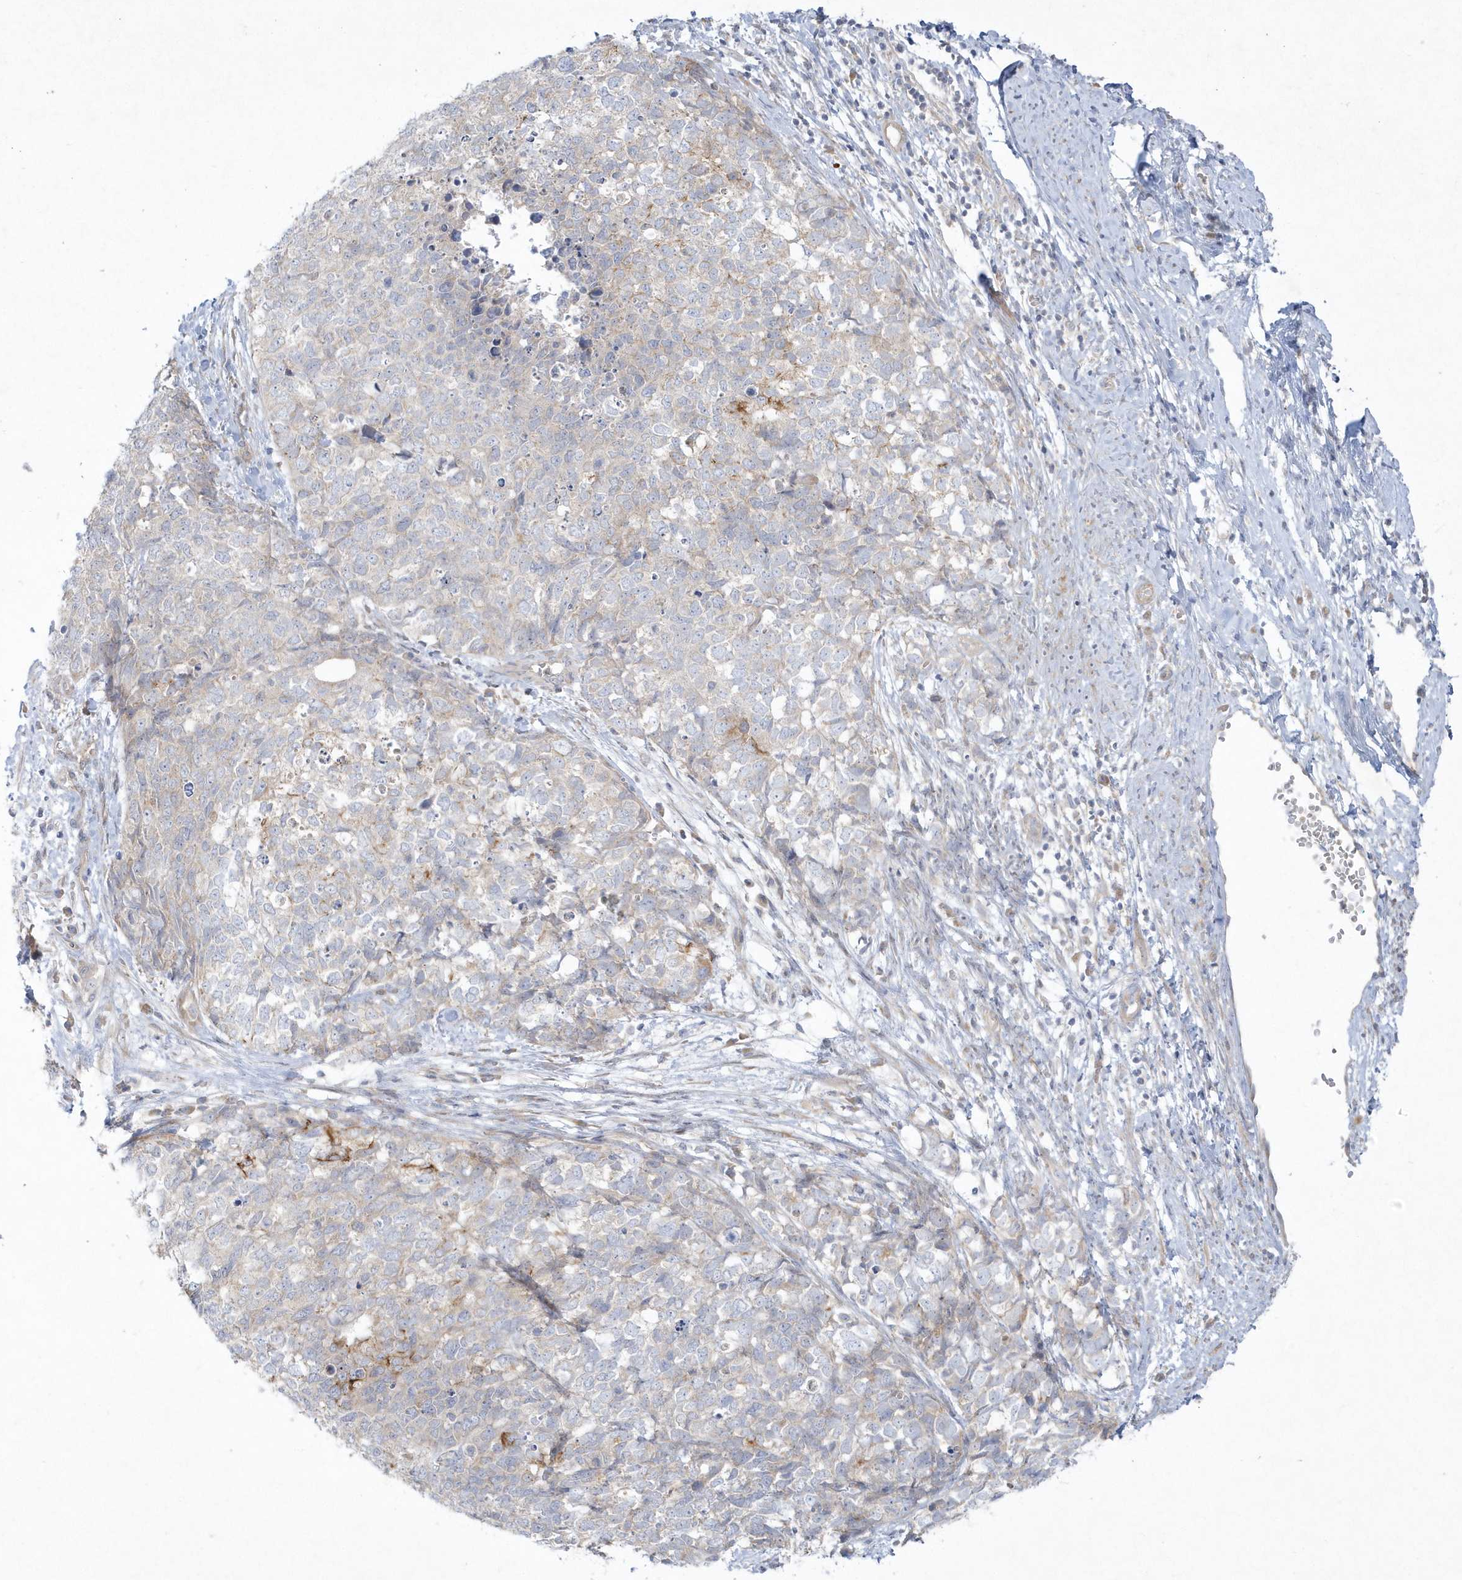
{"staining": {"intensity": "negative", "quantity": "none", "location": "none"}, "tissue": "cervical cancer", "cell_type": "Tumor cells", "image_type": "cancer", "snomed": [{"axis": "morphology", "description": "Squamous cell carcinoma, NOS"}, {"axis": "topography", "description": "Cervix"}], "caption": "An IHC micrograph of squamous cell carcinoma (cervical) is shown. There is no staining in tumor cells of squamous cell carcinoma (cervical). (Immunohistochemistry (ihc), brightfield microscopy, high magnification).", "gene": "LARS1", "patient": {"sex": "female", "age": 63}}